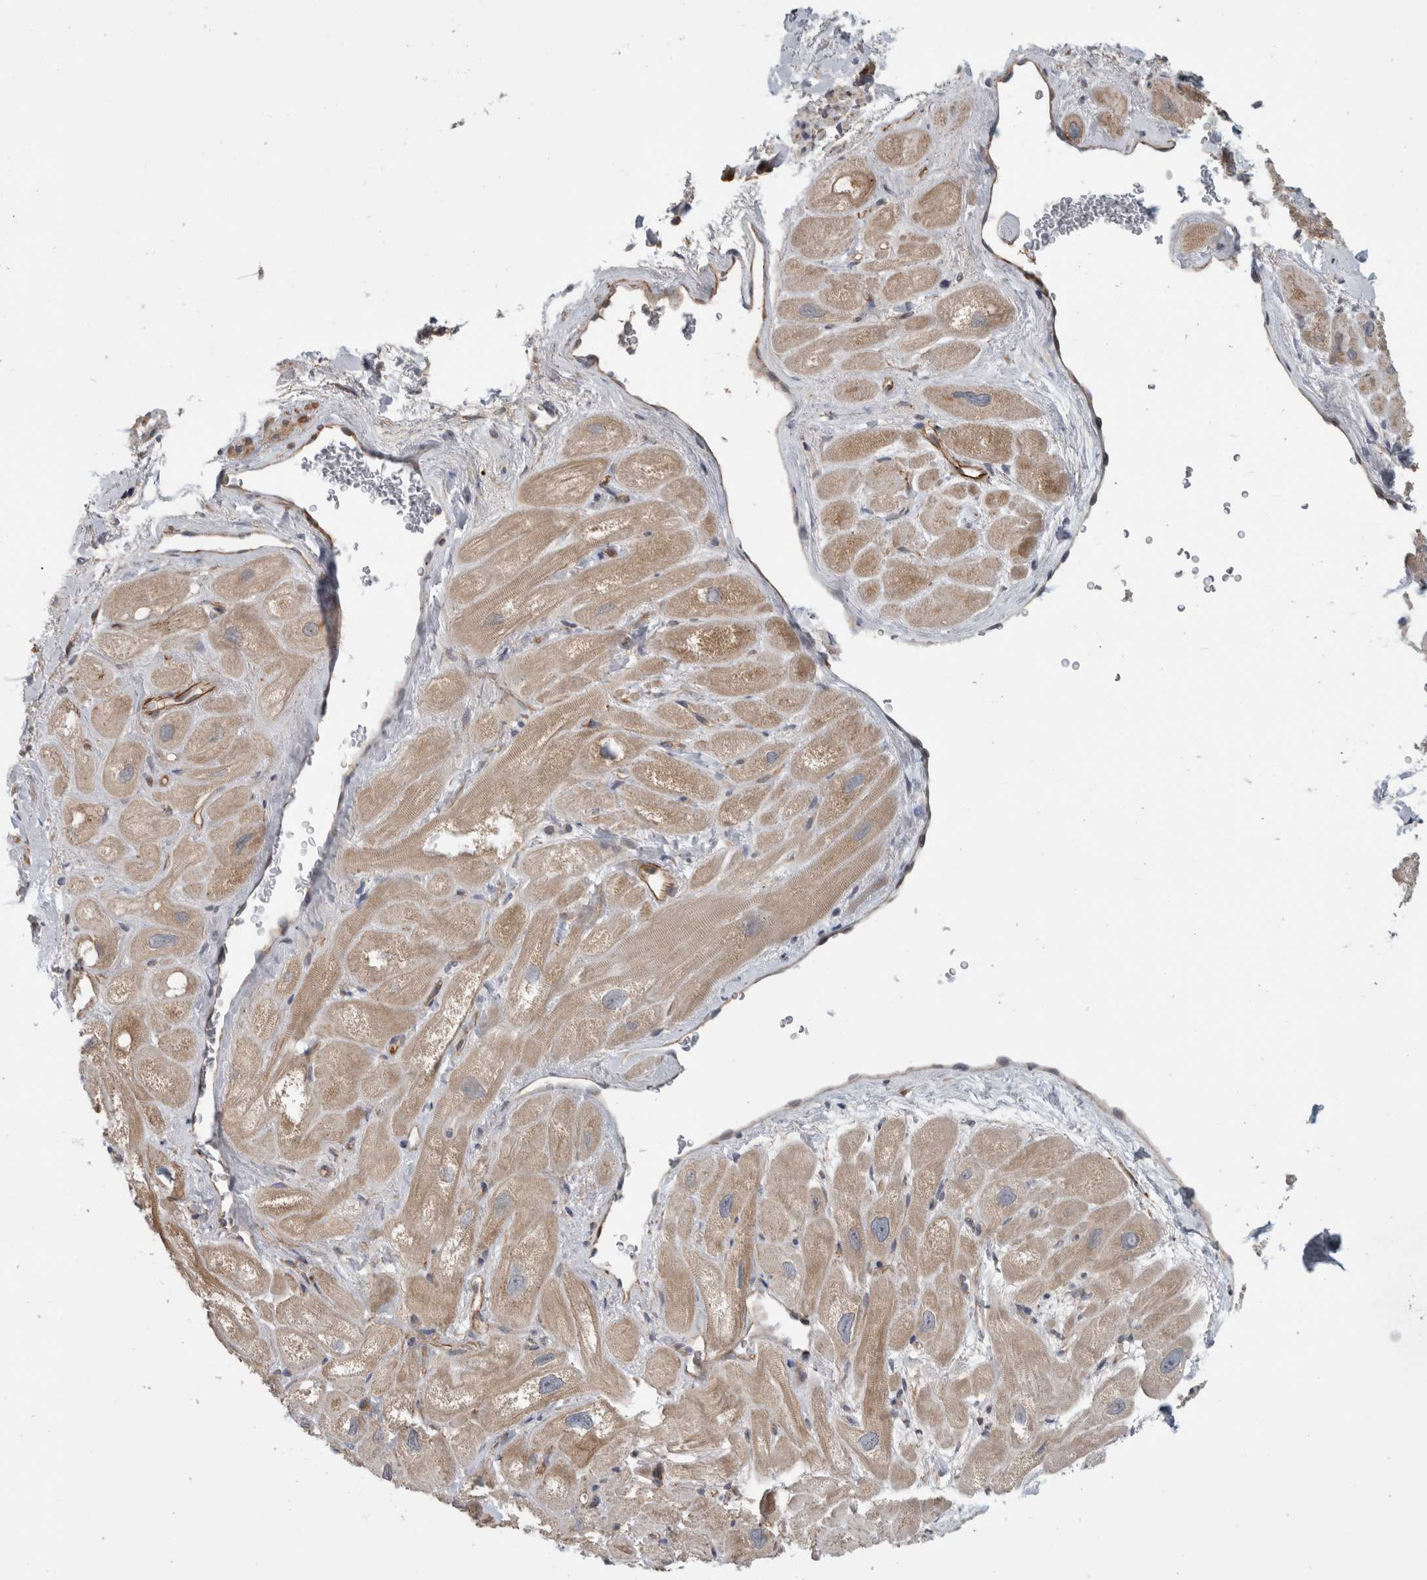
{"staining": {"intensity": "weak", "quantity": ">75%", "location": "cytoplasmic/membranous"}, "tissue": "heart muscle", "cell_type": "Cardiomyocytes", "image_type": "normal", "snomed": [{"axis": "morphology", "description": "Normal tissue, NOS"}, {"axis": "topography", "description": "Heart"}], "caption": "Immunohistochemistry (IHC) of benign human heart muscle shows low levels of weak cytoplasmic/membranous staining in about >75% of cardiomyocytes.", "gene": "ADGRL3", "patient": {"sex": "male", "age": 49}}